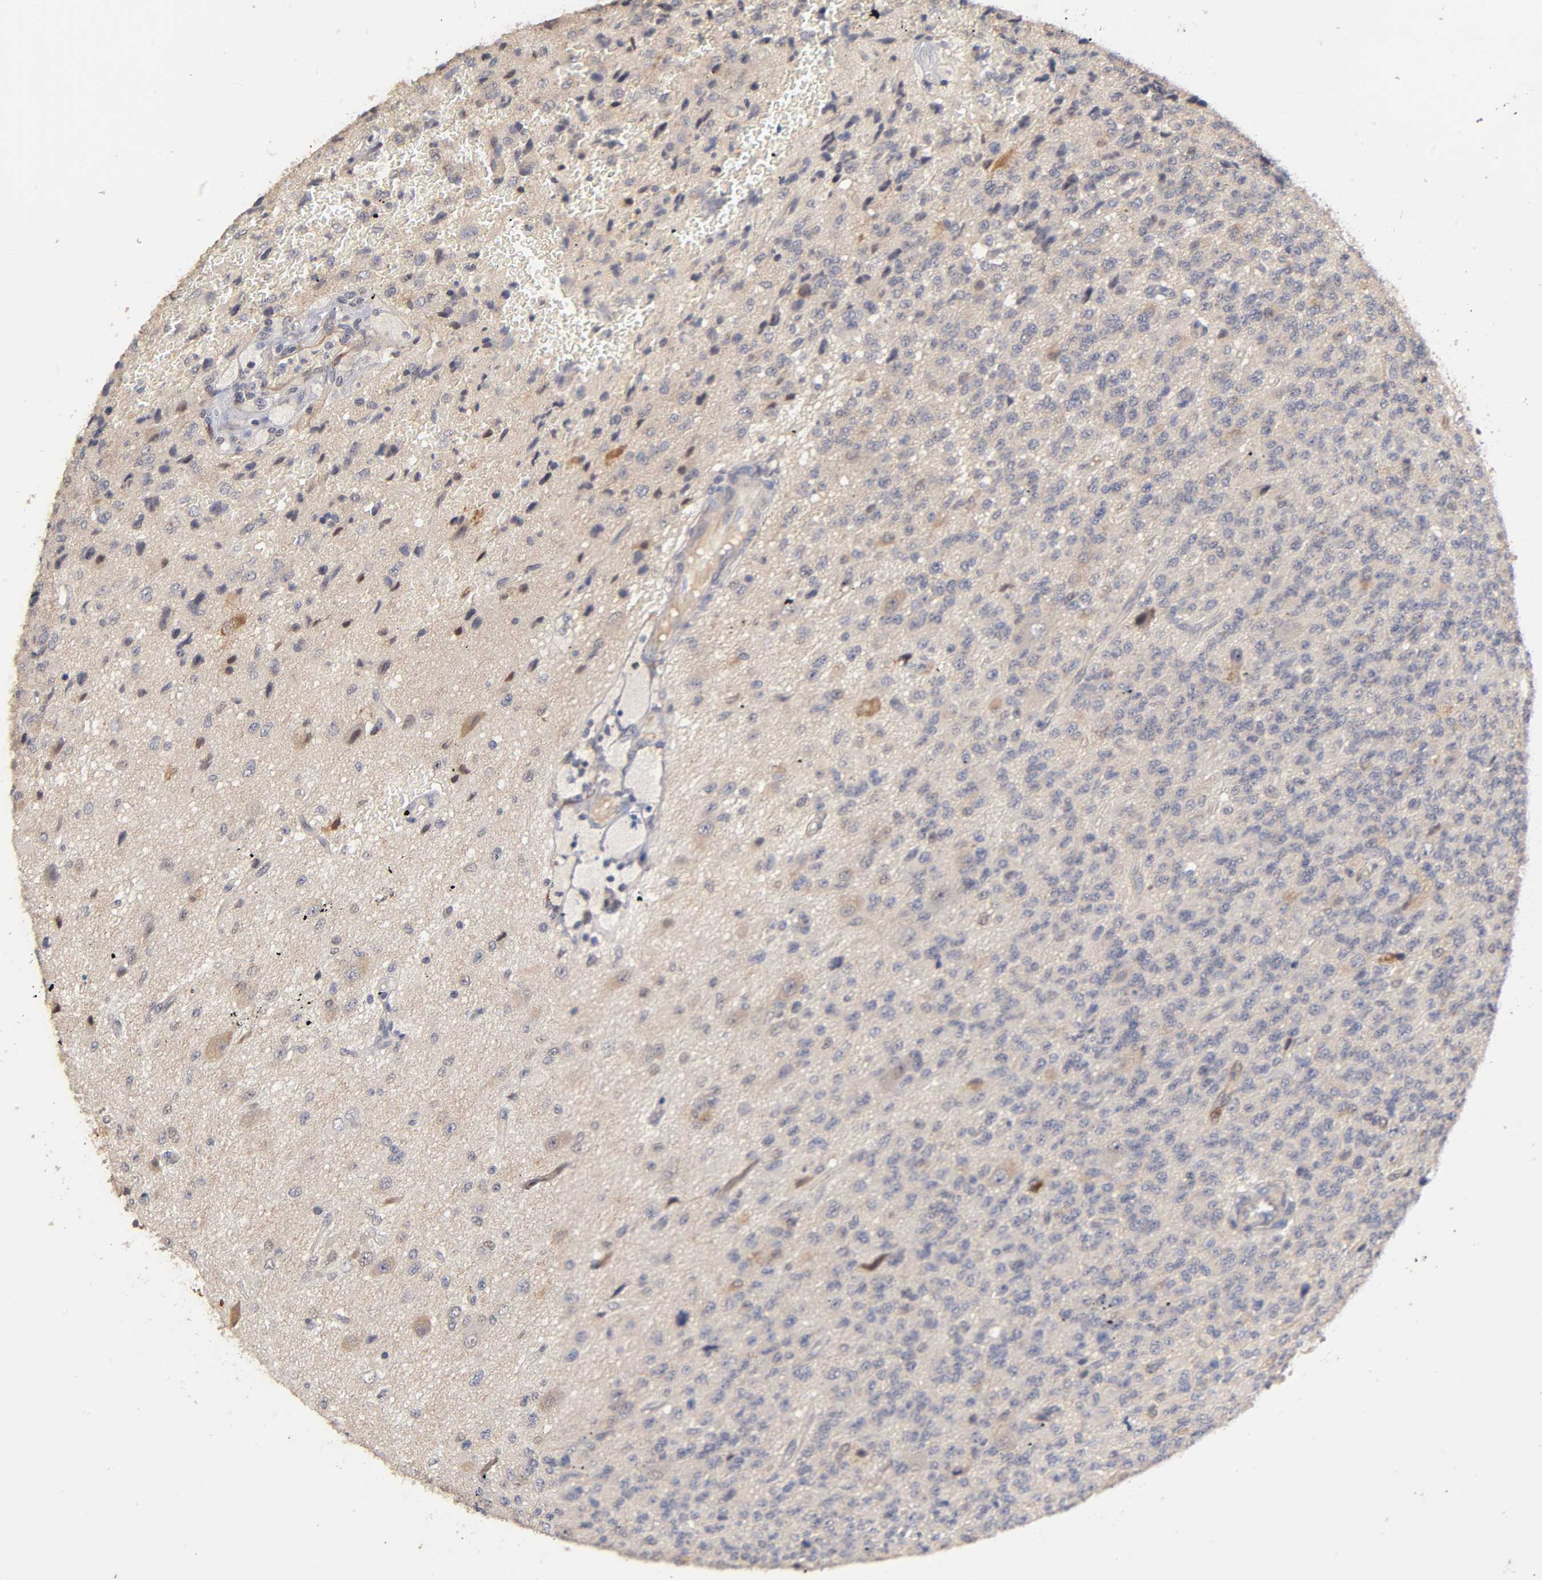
{"staining": {"intensity": "weak", "quantity": "<25%", "location": "cytoplasmic/membranous"}, "tissue": "glioma", "cell_type": "Tumor cells", "image_type": "cancer", "snomed": [{"axis": "morphology", "description": "Glioma, malignant, High grade"}, {"axis": "topography", "description": "pancreas cauda"}], "caption": "The image demonstrates no significant staining in tumor cells of glioma.", "gene": "LAMB1", "patient": {"sex": "male", "age": 60}}